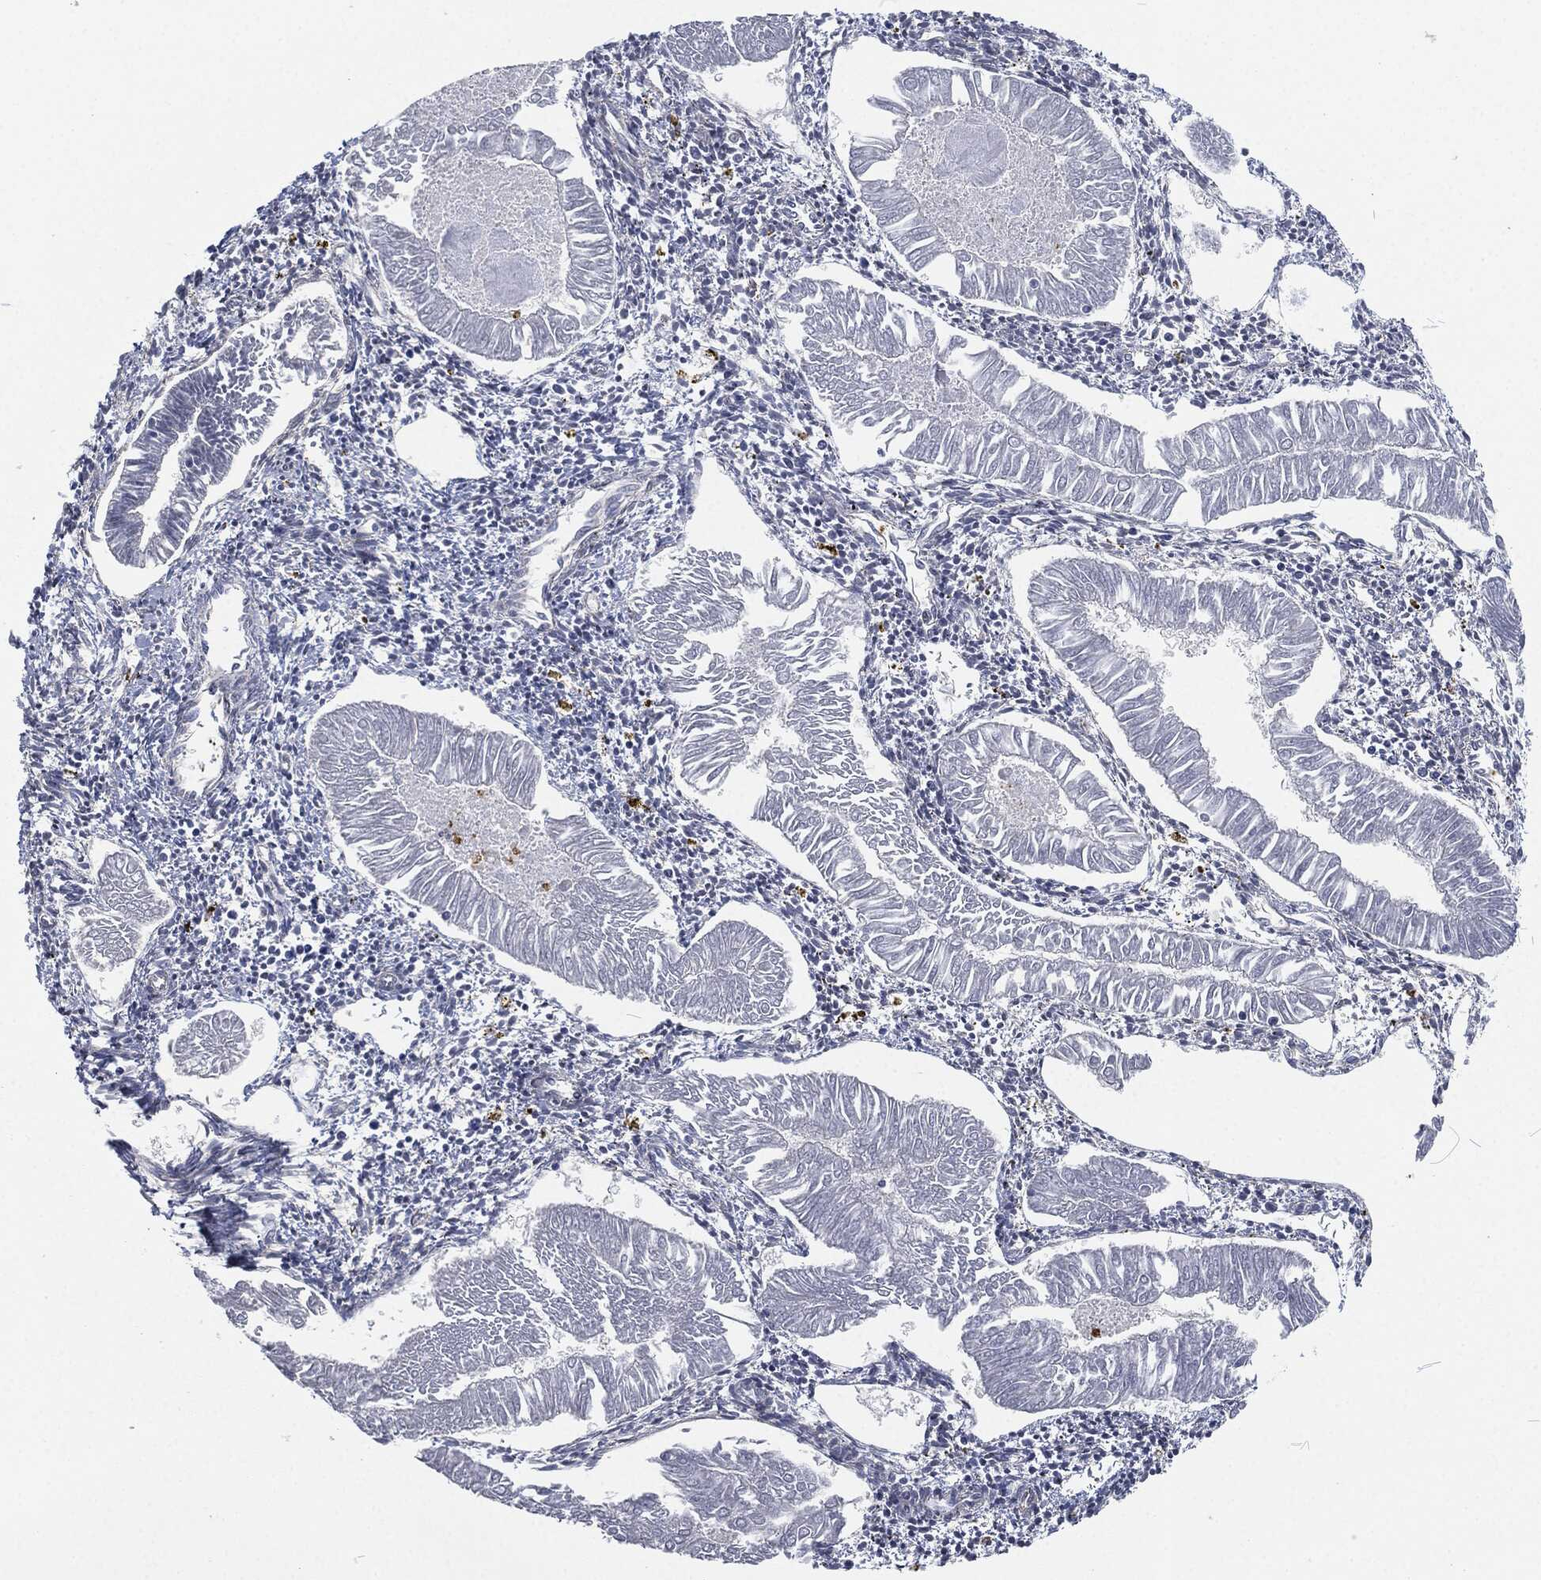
{"staining": {"intensity": "negative", "quantity": "none", "location": "none"}, "tissue": "endometrial cancer", "cell_type": "Tumor cells", "image_type": "cancer", "snomed": [{"axis": "morphology", "description": "Adenocarcinoma, NOS"}, {"axis": "topography", "description": "Endometrium"}], "caption": "Immunohistochemical staining of adenocarcinoma (endometrial) shows no significant positivity in tumor cells.", "gene": "MPO", "patient": {"sex": "female", "age": 53}}